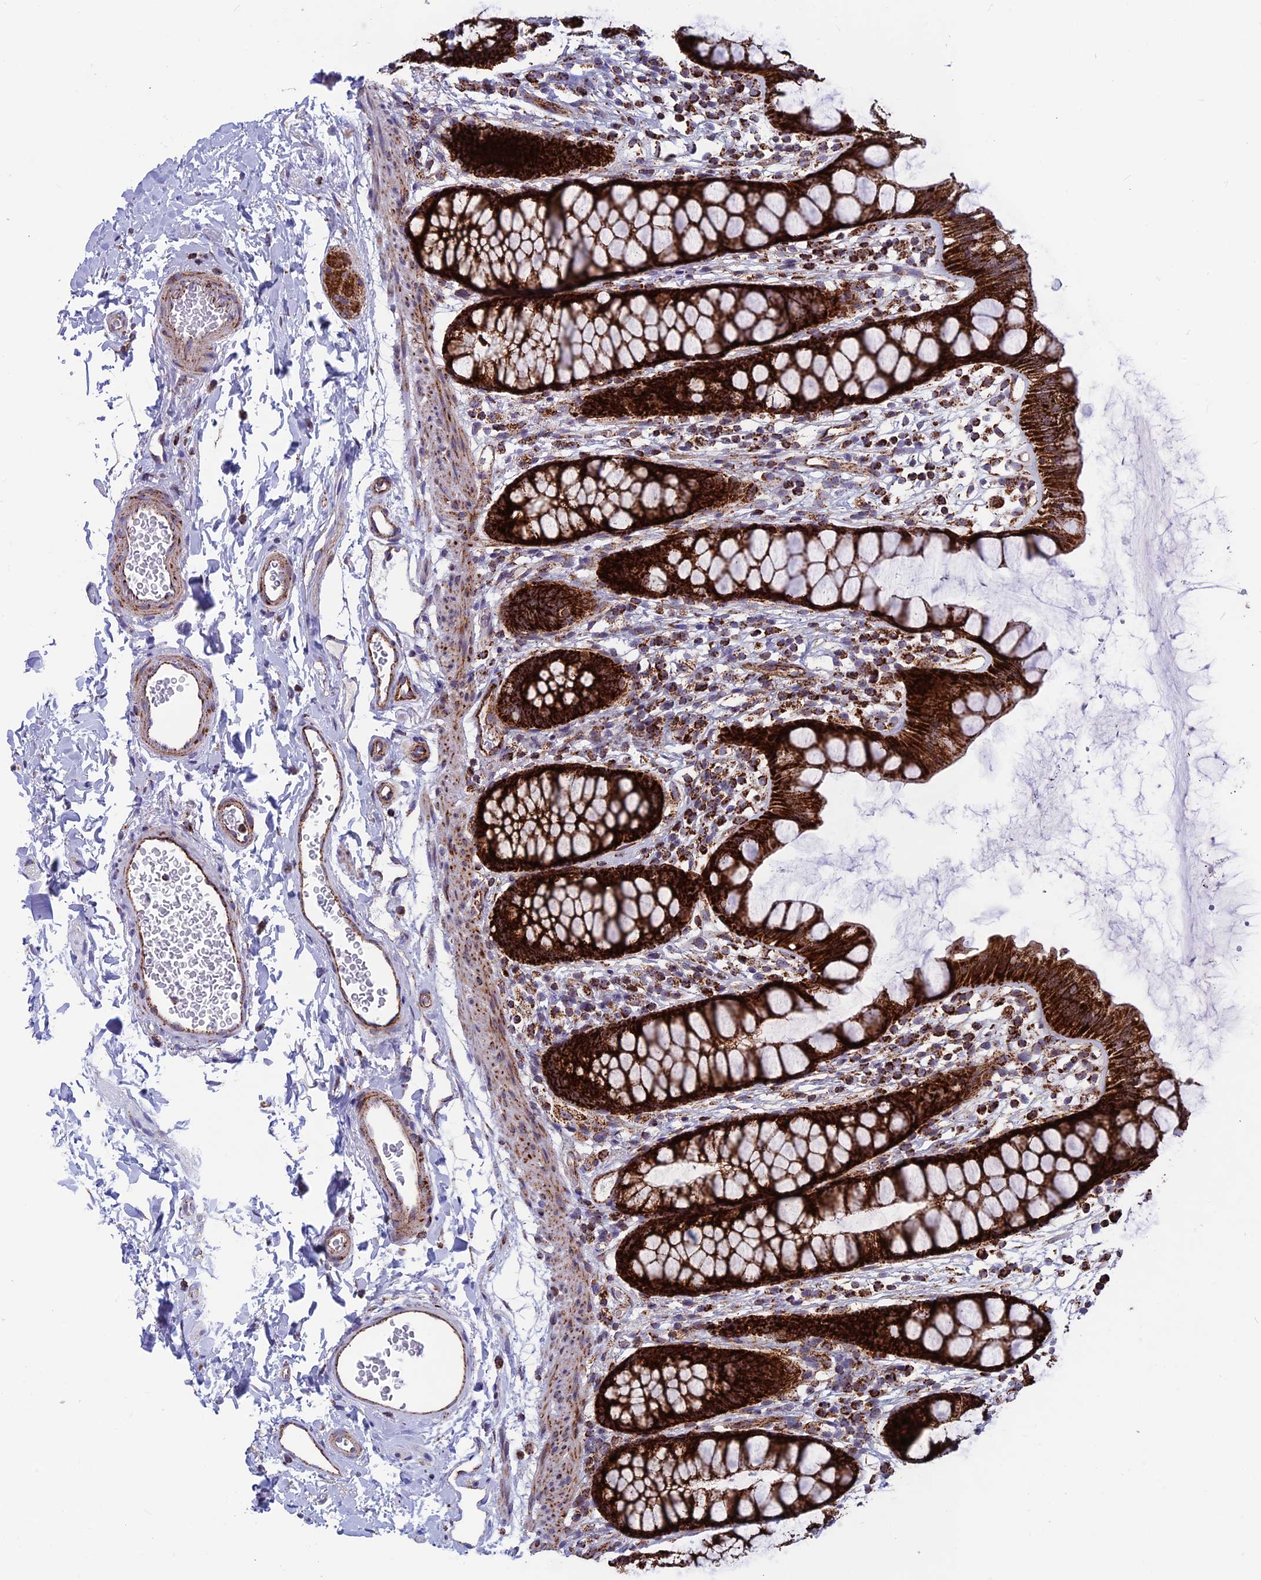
{"staining": {"intensity": "strong", "quantity": ">75%", "location": "cytoplasmic/membranous"}, "tissue": "rectum", "cell_type": "Glandular cells", "image_type": "normal", "snomed": [{"axis": "morphology", "description": "Normal tissue, NOS"}, {"axis": "topography", "description": "Rectum"}], "caption": "Strong cytoplasmic/membranous expression is appreciated in approximately >75% of glandular cells in benign rectum. (brown staining indicates protein expression, while blue staining denotes nuclei).", "gene": "MRPS18B", "patient": {"sex": "female", "age": 65}}